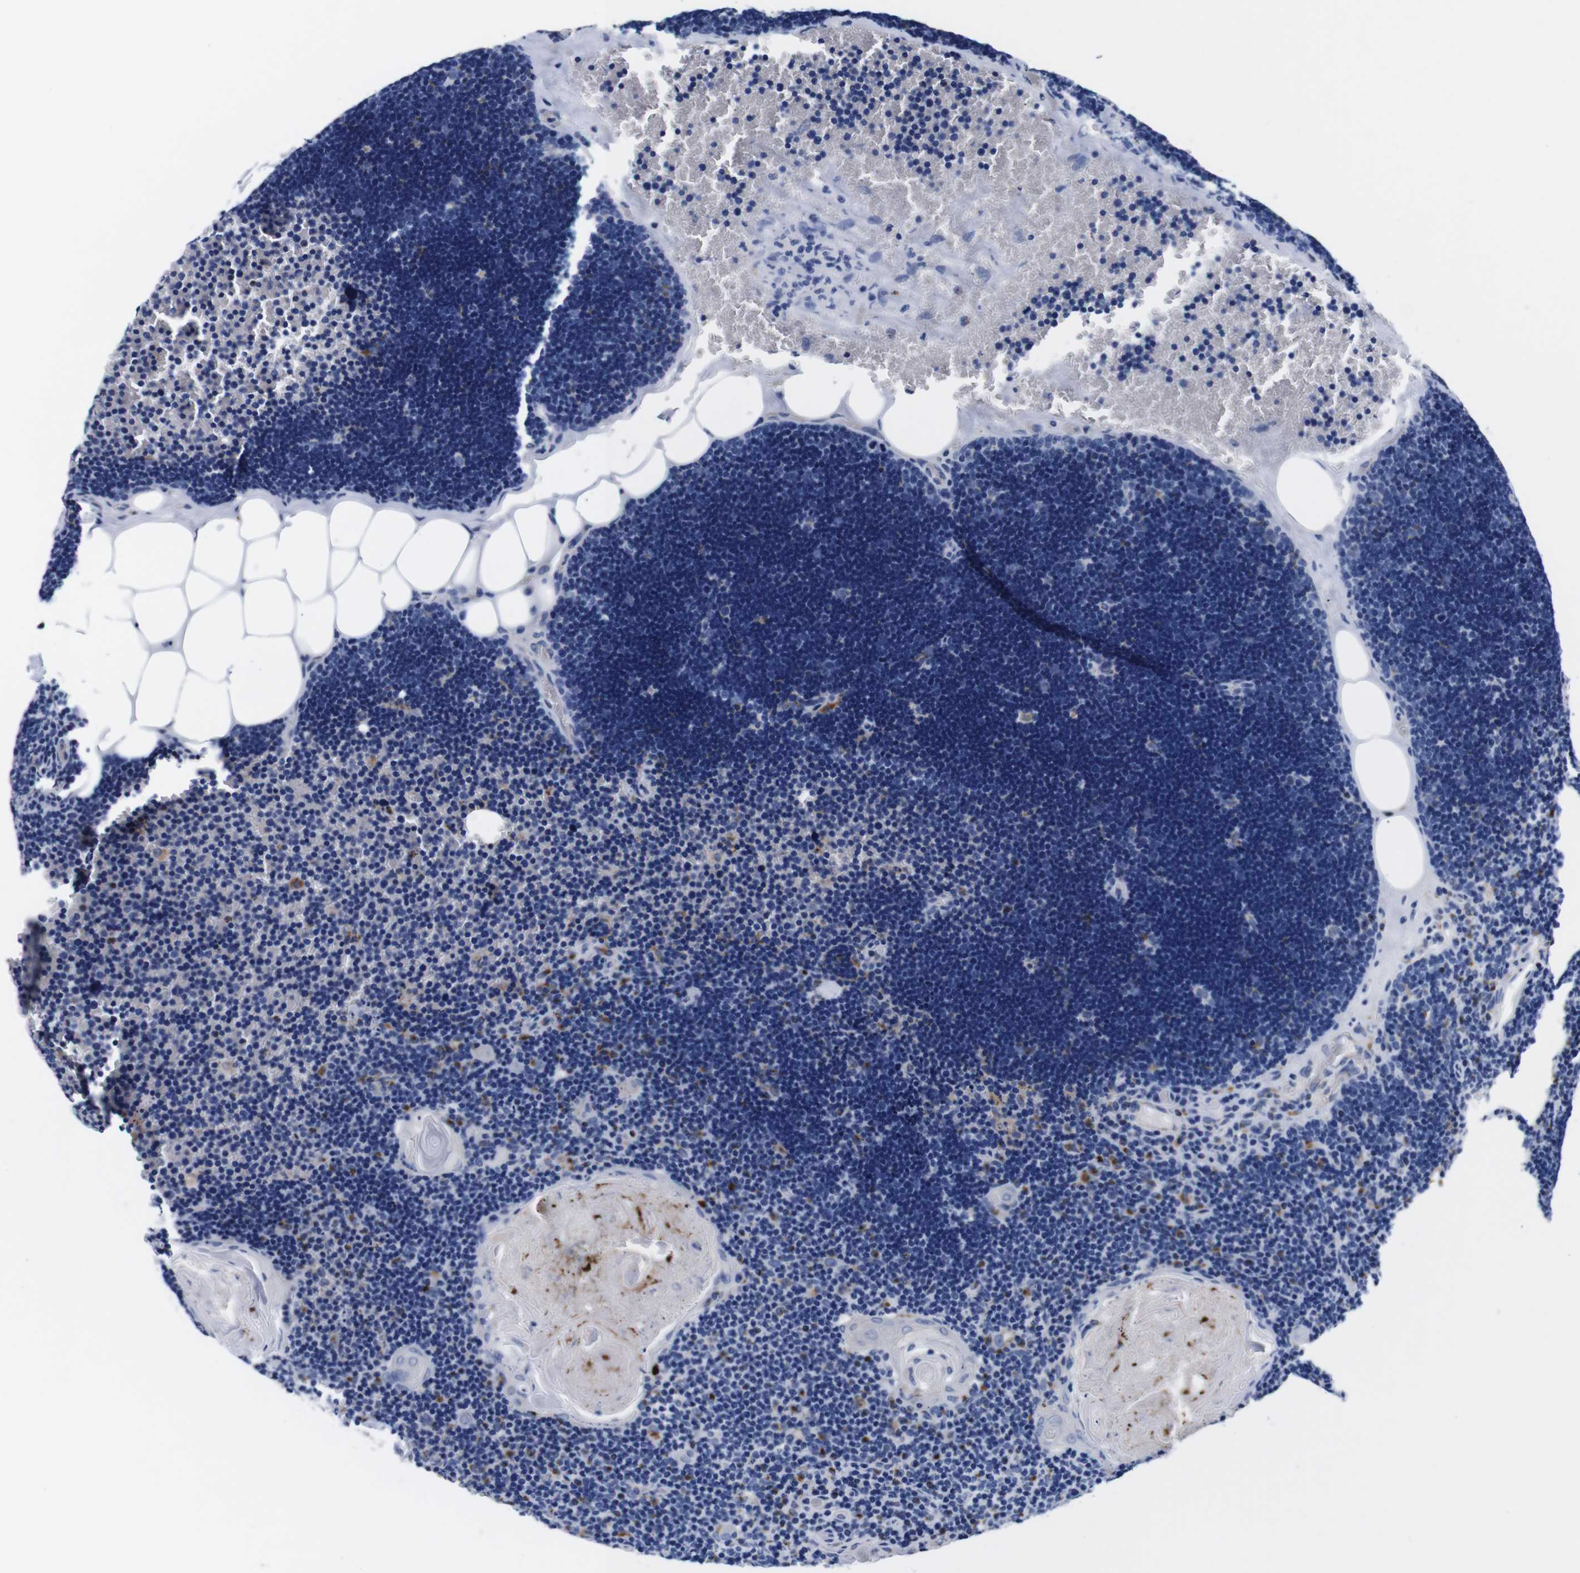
{"staining": {"intensity": "strong", "quantity": "25%-75%", "location": "cytoplasmic/membranous"}, "tissue": "lymph node", "cell_type": "Germinal center cells", "image_type": "normal", "snomed": [{"axis": "morphology", "description": "Normal tissue, NOS"}, {"axis": "topography", "description": "Lymph node"}], "caption": "Immunohistochemical staining of normal lymph node exhibits high levels of strong cytoplasmic/membranous staining in about 25%-75% of germinal center cells. The staining is performed using DAB brown chromogen to label protein expression. The nuclei are counter-stained blue using hematoxylin.", "gene": "ENSG00000248993", "patient": {"sex": "male", "age": 33}}